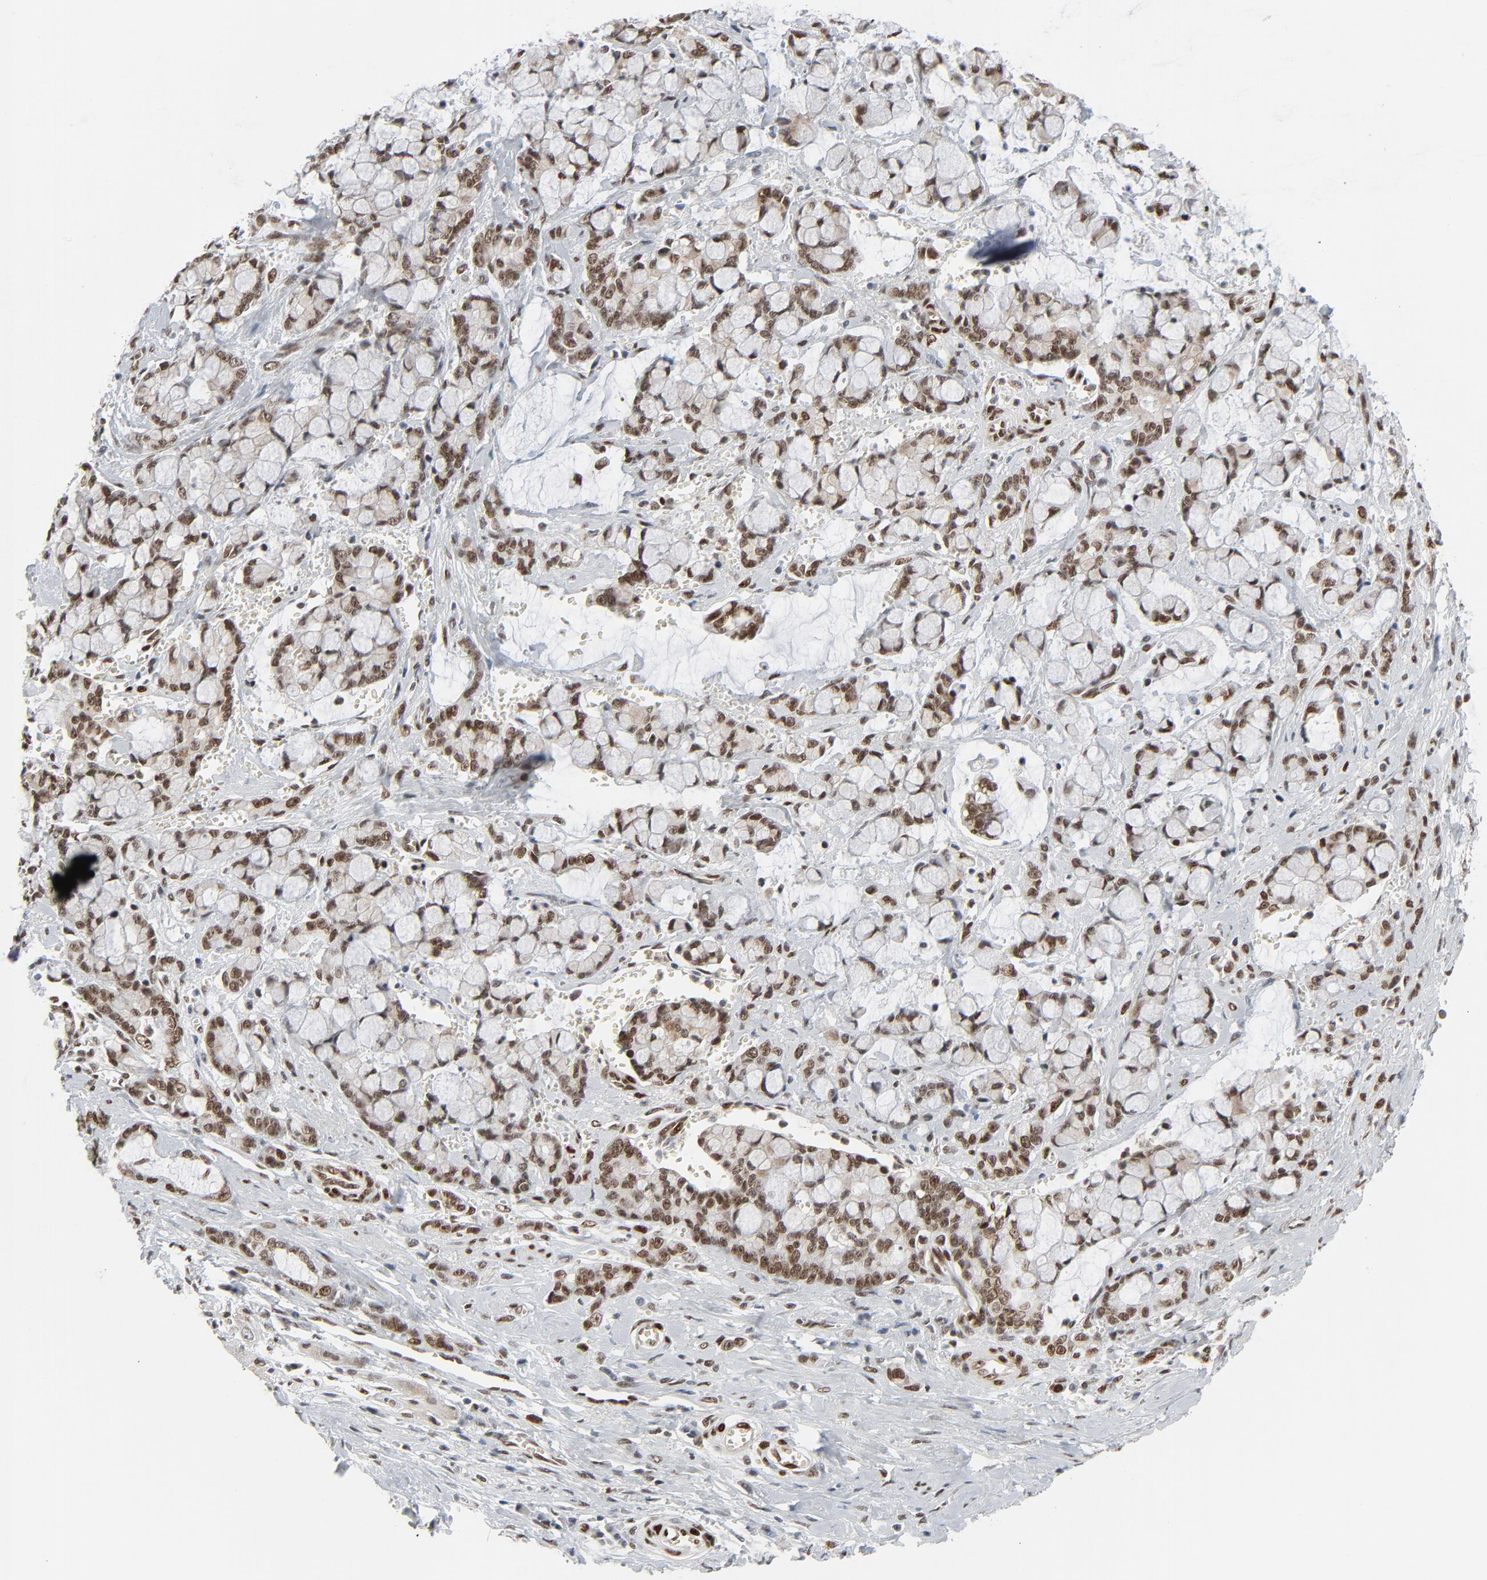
{"staining": {"intensity": "strong", "quantity": ">75%", "location": "nuclear"}, "tissue": "pancreatic cancer", "cell_type": "Tumor cells", "image_type": "cancer", "snomed": [{"axis": "morphology", "description": "Adenocarcinoma, NOS"}, {"axis": "topography", "description": "Pancreas"}], "caption": "Immunohistochemistry of human pancreatic cancer reveals high levels of strong nuclear positivity in approximately >75% of tumor cells.", "gene": "CUX1", "patient": {"sex": "female", "age": 73}}